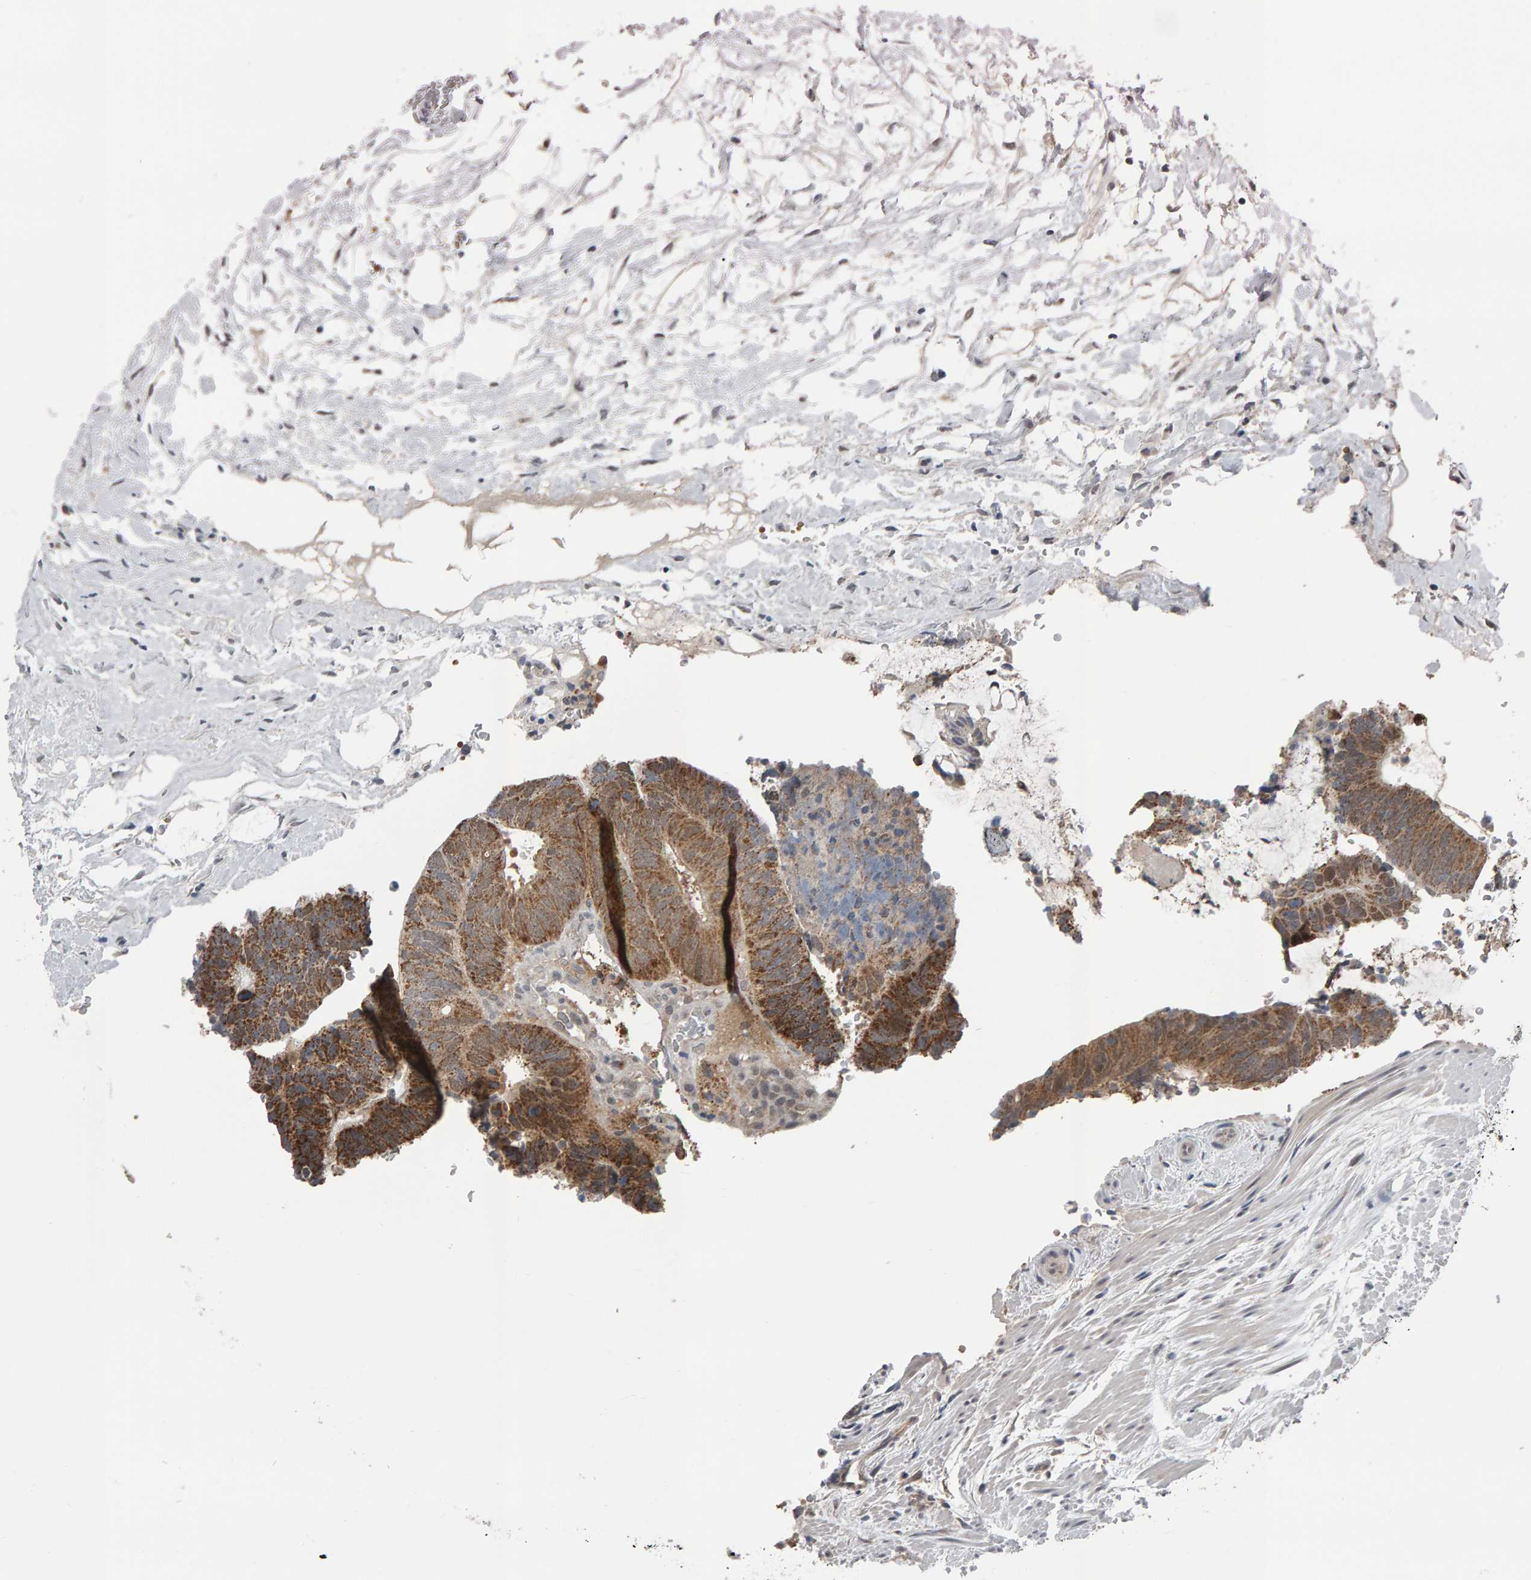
{"staining": {"intensity": "moderate", "quantity": ">75%", "location": "cytoplasmic/membranous"}, "tissue": "colorectal cancer", "cell_type": "Tumor cells", "image_type": "cancer", "snomed": [{"axis": "morphology", "description": "Adenocarcinoma, NOS"}, {"axis": "topography", "description": "Colon"}], "caption": "Protein expression analysis of adenocarcinoma (colorectal) shows moderate cytoplasmic/membranous positivity in about >75% of tumor cells.", "gene": "COASY", "patient": {"sex": "male", "age": 56}}